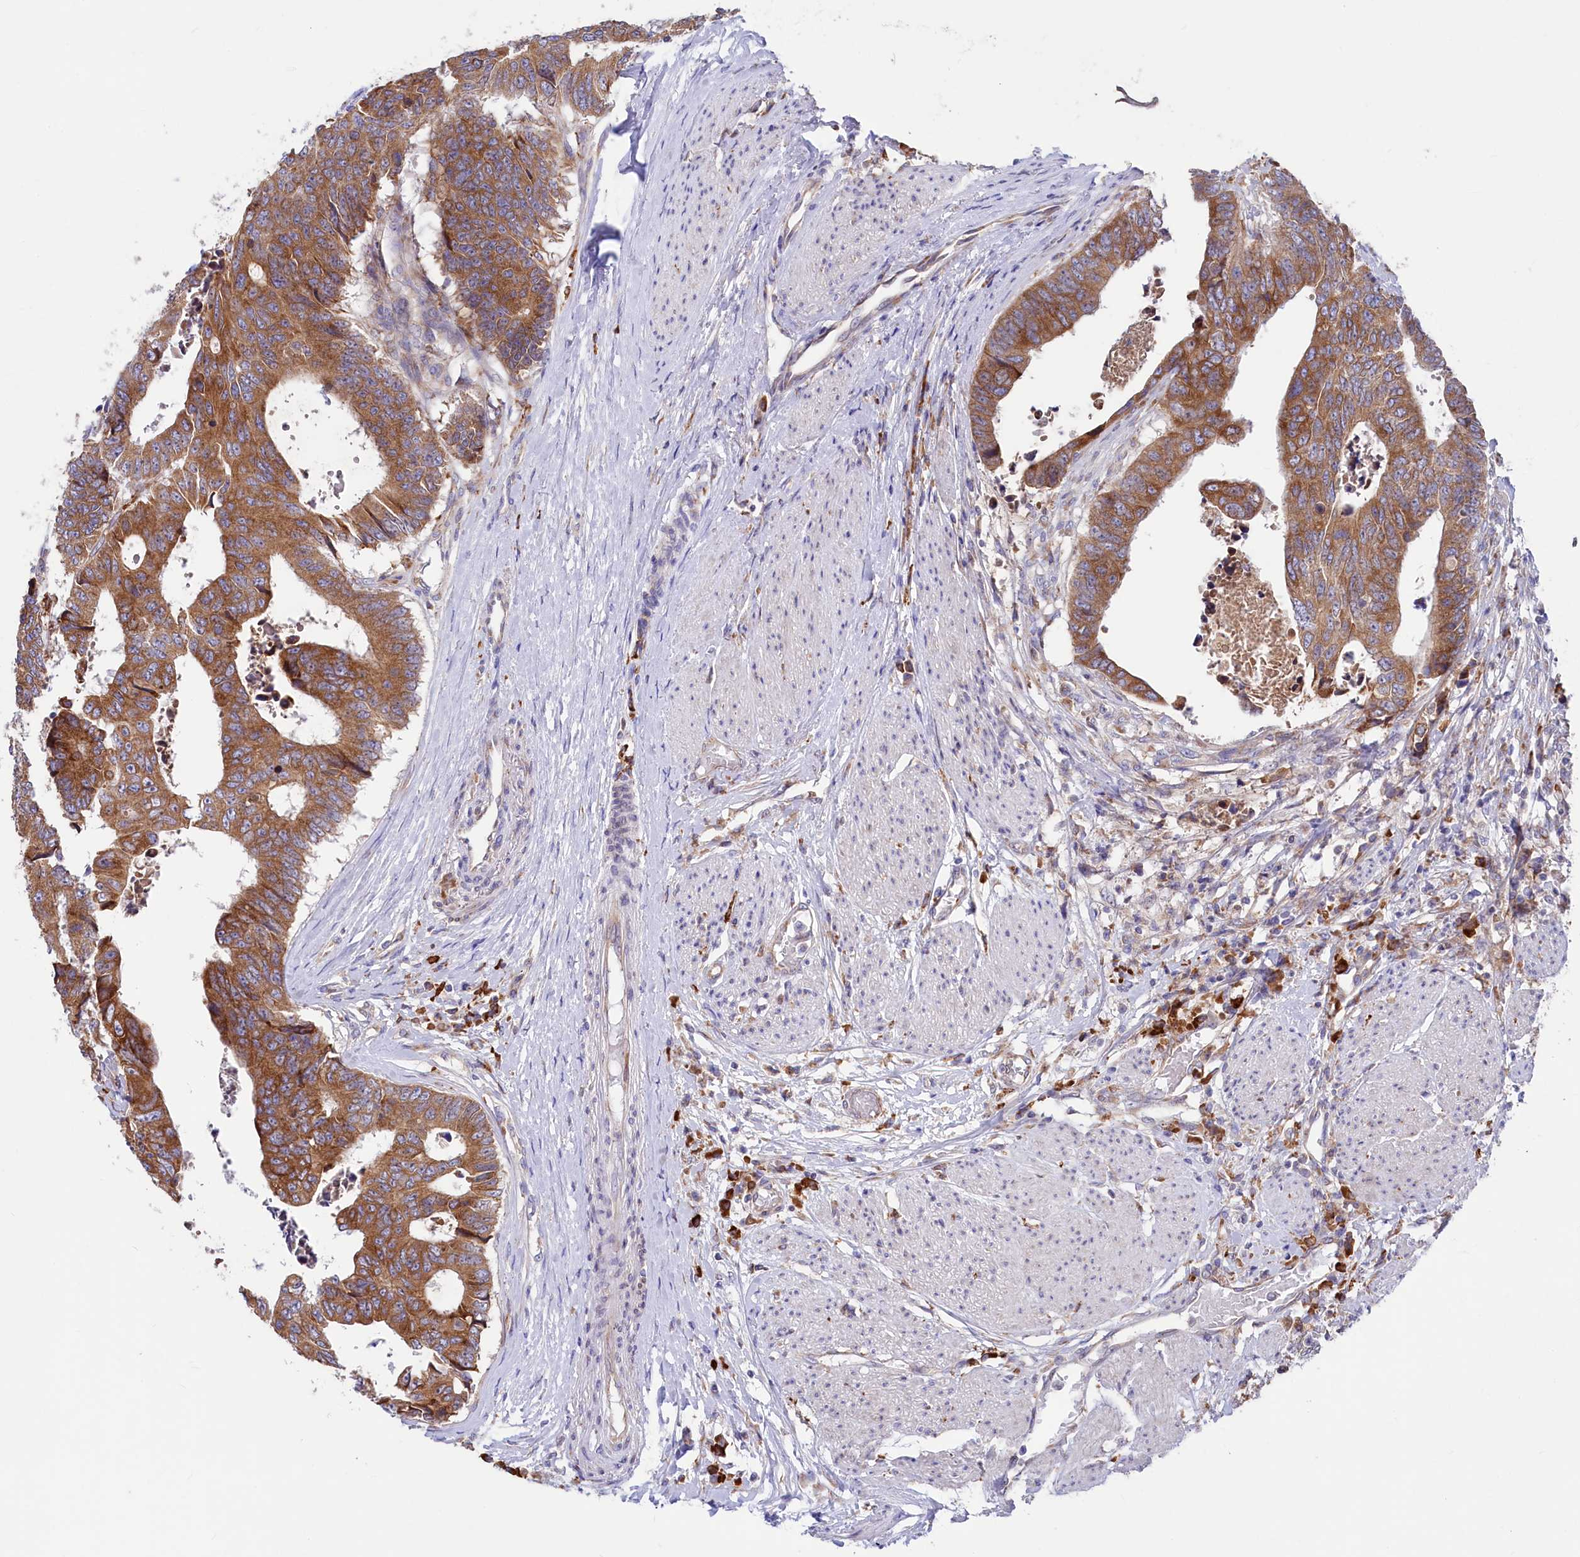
{"staining": {"intensity": "moderate", "quantity": ">75%", "location": "cytoplasmic/membranous"}, "tissue": "colorectal cancer", "cell_type": "Tumor cells", "image_type": "cancer", "snomed": [{"axis": "morphology", "description": "Adenocarcinoma, NOS"}, {"axis": "topography", "description": "Rectum"}], "caption": "A brown stain shows moderate cytoplasmic/membranous staining of a protein in colorectal adenocarcinoma tumor cells.", "gene": "CHID1", "patient": {"sex": "male", "age": 84}}